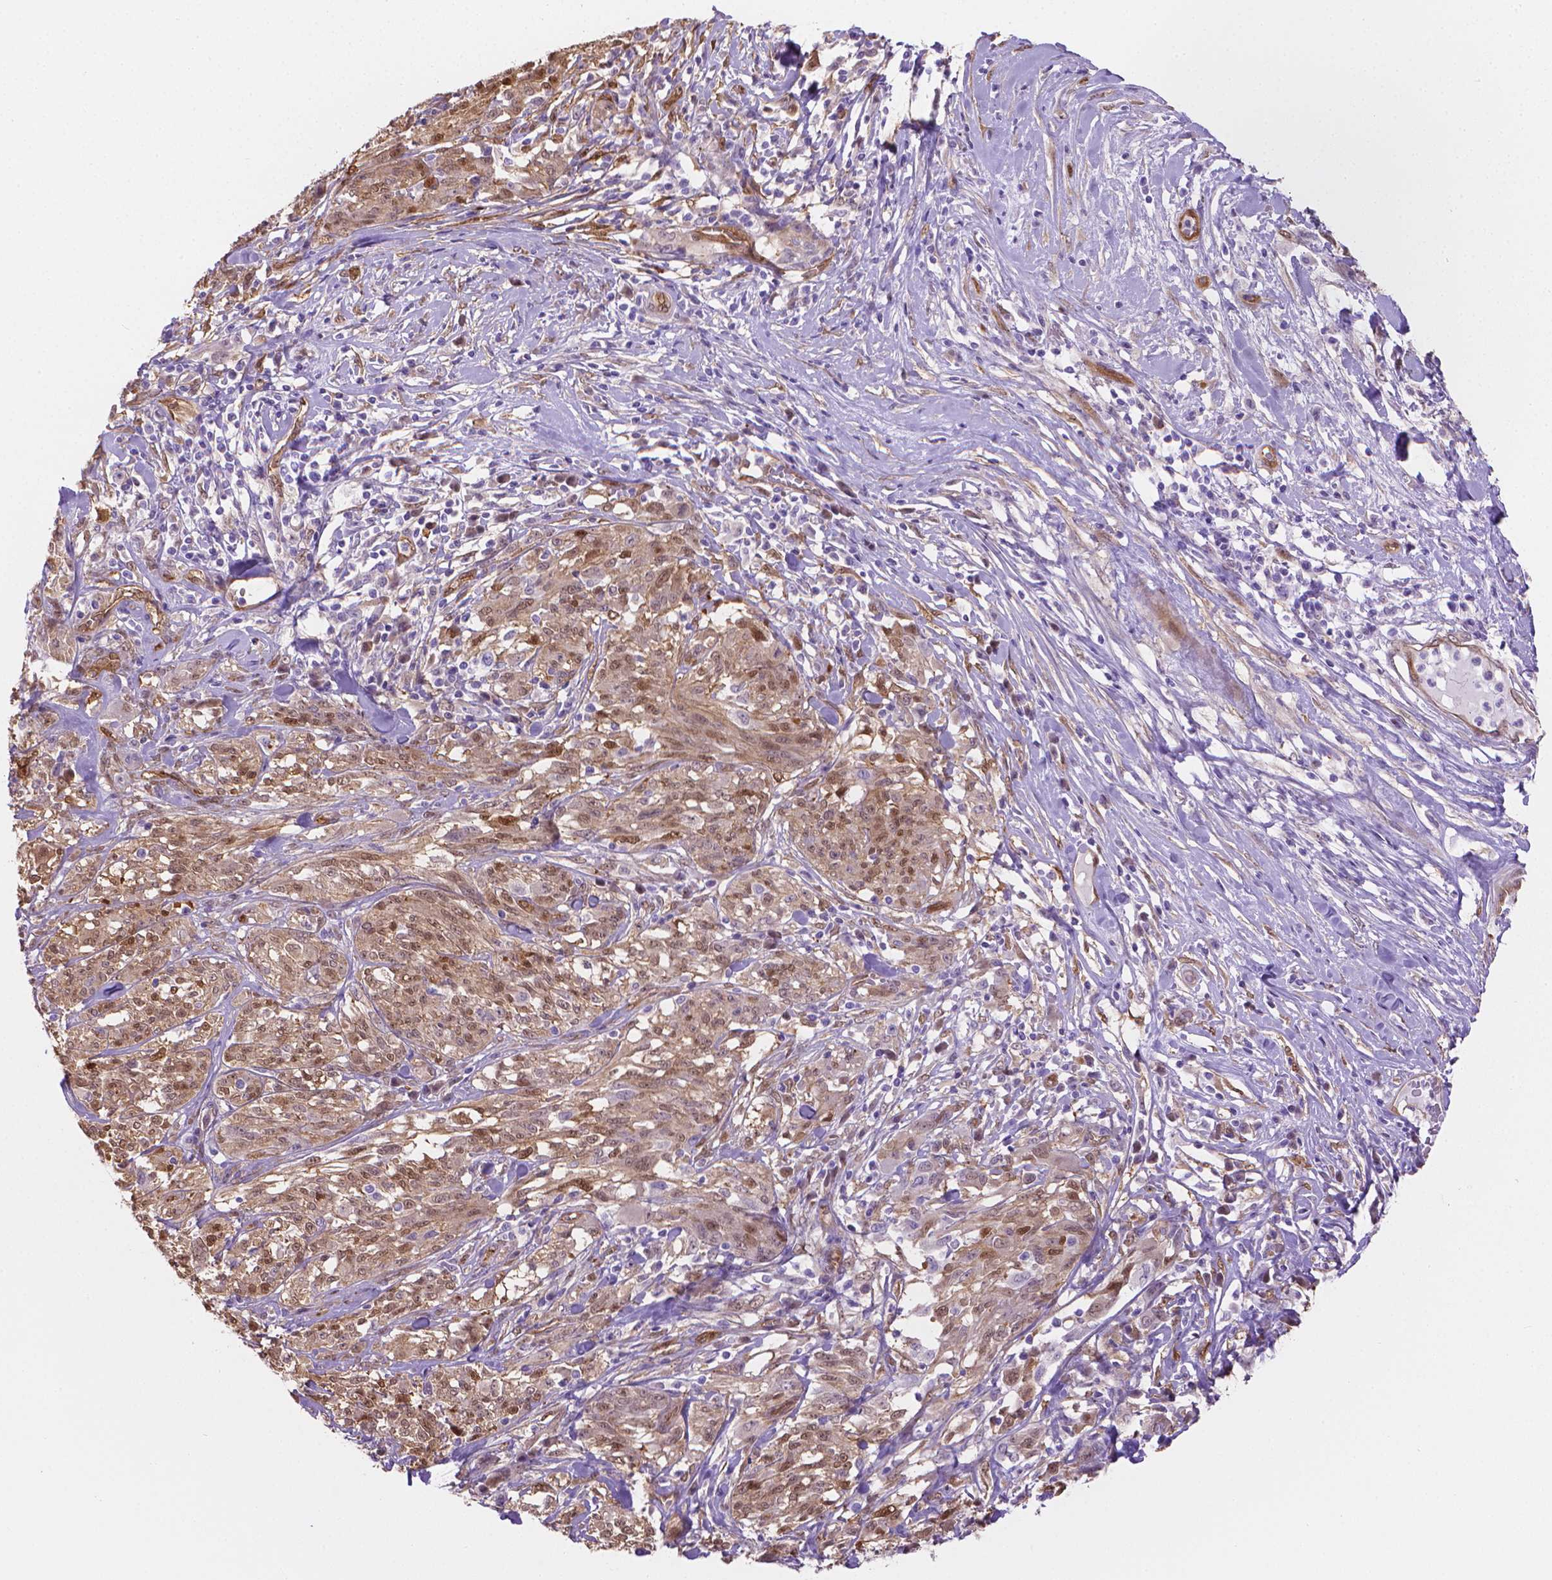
{"staining": {"intensity": "moderate", "quantity": ">75%", "location": "cytoplasmic/membranous,nuclear"}, "tissue": "melanoma", "cell_type": "Tumor cells", "image_type": "cancer", "snomed": [{"axis": "morphology", "description": "Malignant melanoma, NOS"}, {"axis": "topography", "description": "Skin"}], "caption": "A histopathology image of melanoma stained for a protein reveals moderate cytoplasmic/membranous and nuclear brown staining in tumor cells.", "gene": "CLIC4", "patient": {"sex": "female", "age": 91}}